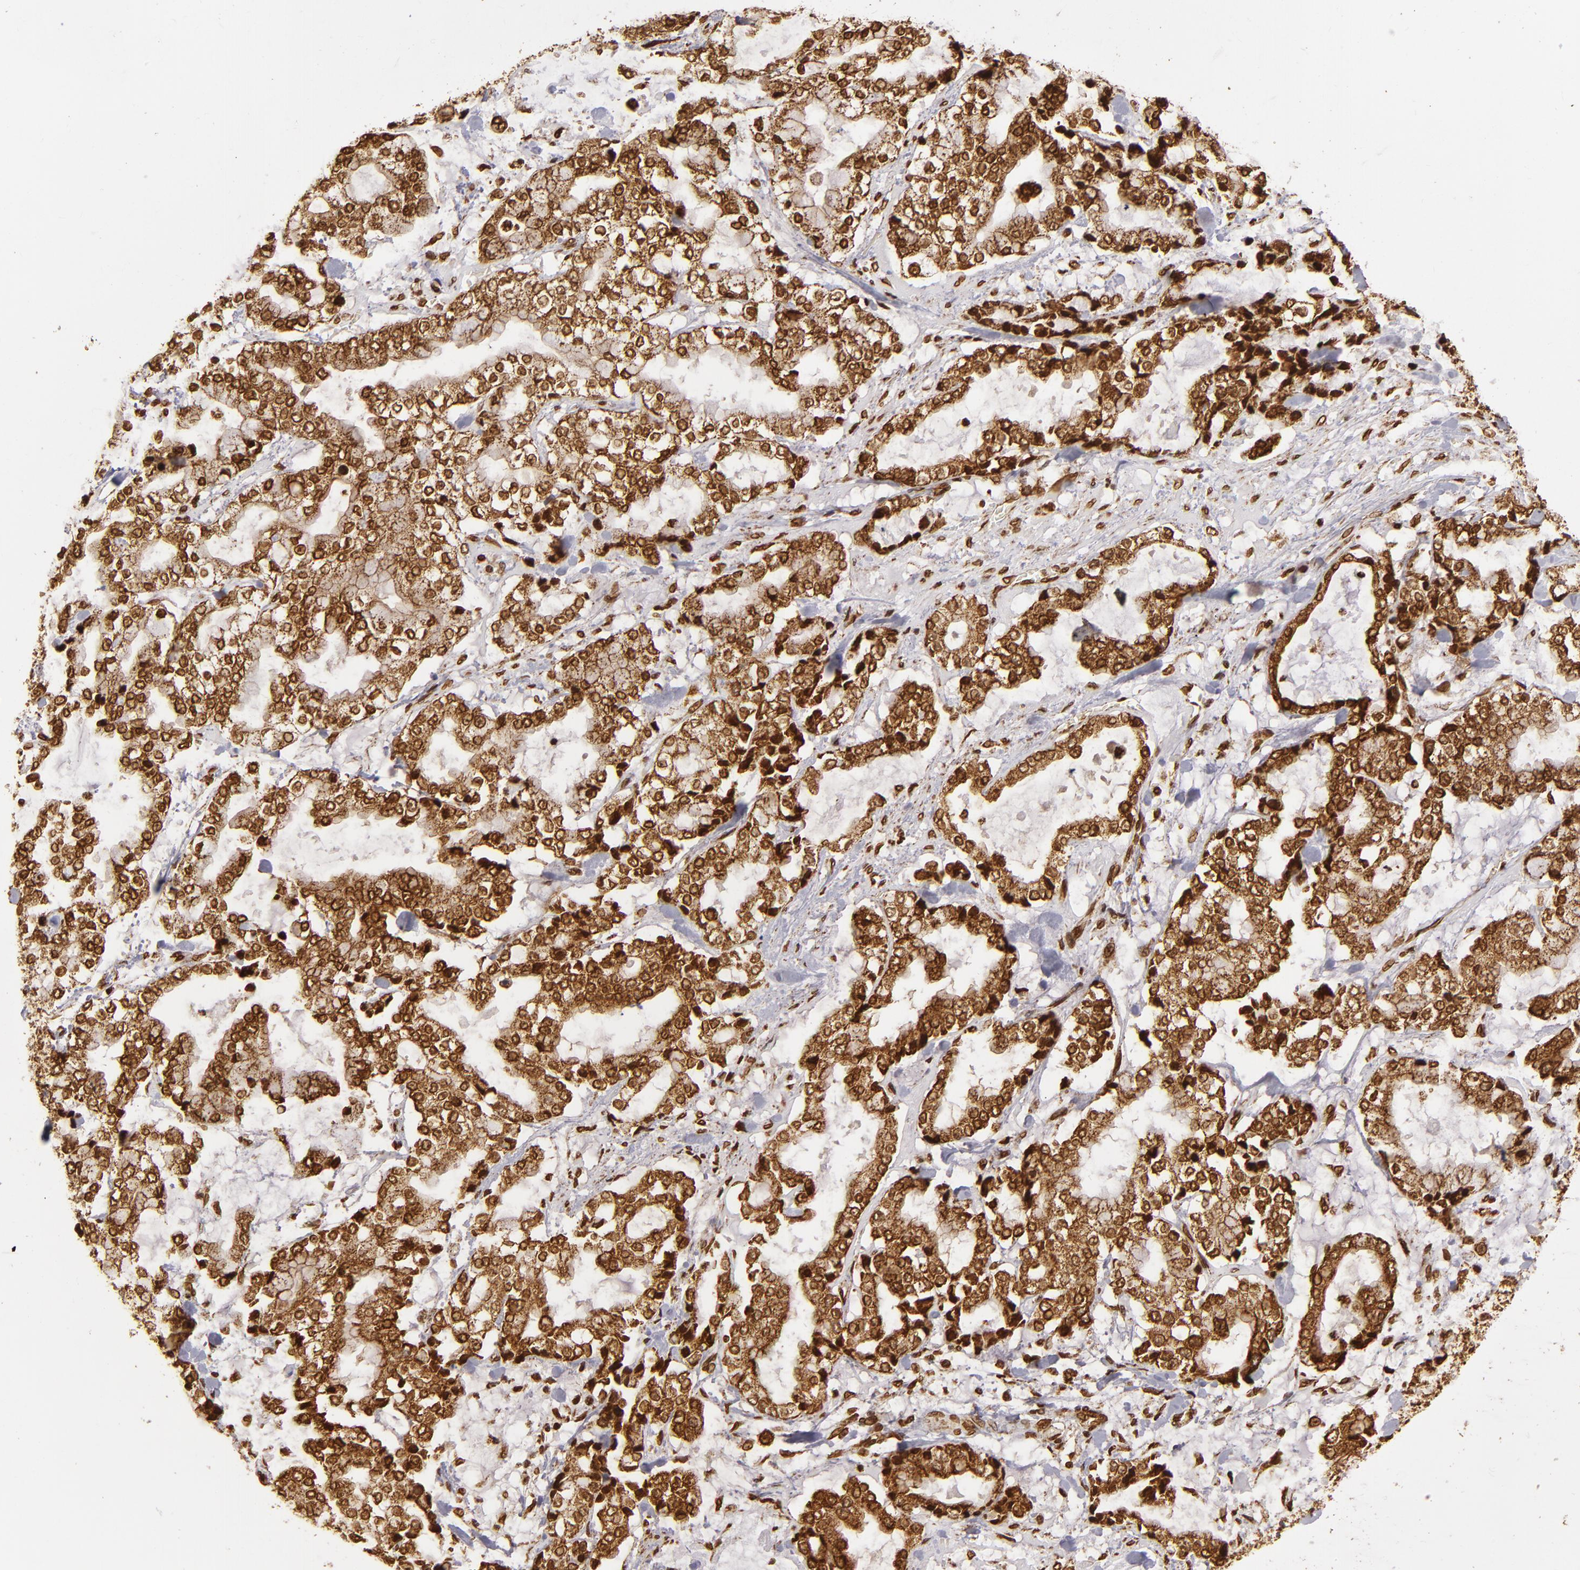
{"staining": {"intensity": "strong", "quantity": ">75%", "location": "cytoplasmic/membranous,nuclear"}, "tissue": "stomach cancer", "cell_type": "Tumor cells", "image_type": "cancer", "snomed": [{"axis": "morphology", "description": "Normal tissue, NOS"}, {"axis": "morphology", "description": "Adenocarcinoma, NOS"}, {"axis": "topography", "description": "Stomach, upper"}, {"axis": "topography", "description": "Stomach"}], "caption": "This image displays stomach cancer (adenocarcinoma) stained with immunohistochemistry to label a protein in brown. The cytoplasmic/membranous and nuclear of tumor cells show strong positivity for the protein. Nuclei are counter-stained blue.", "gene": "CUL3", "patient": {"sex": "male", "age": 76}}